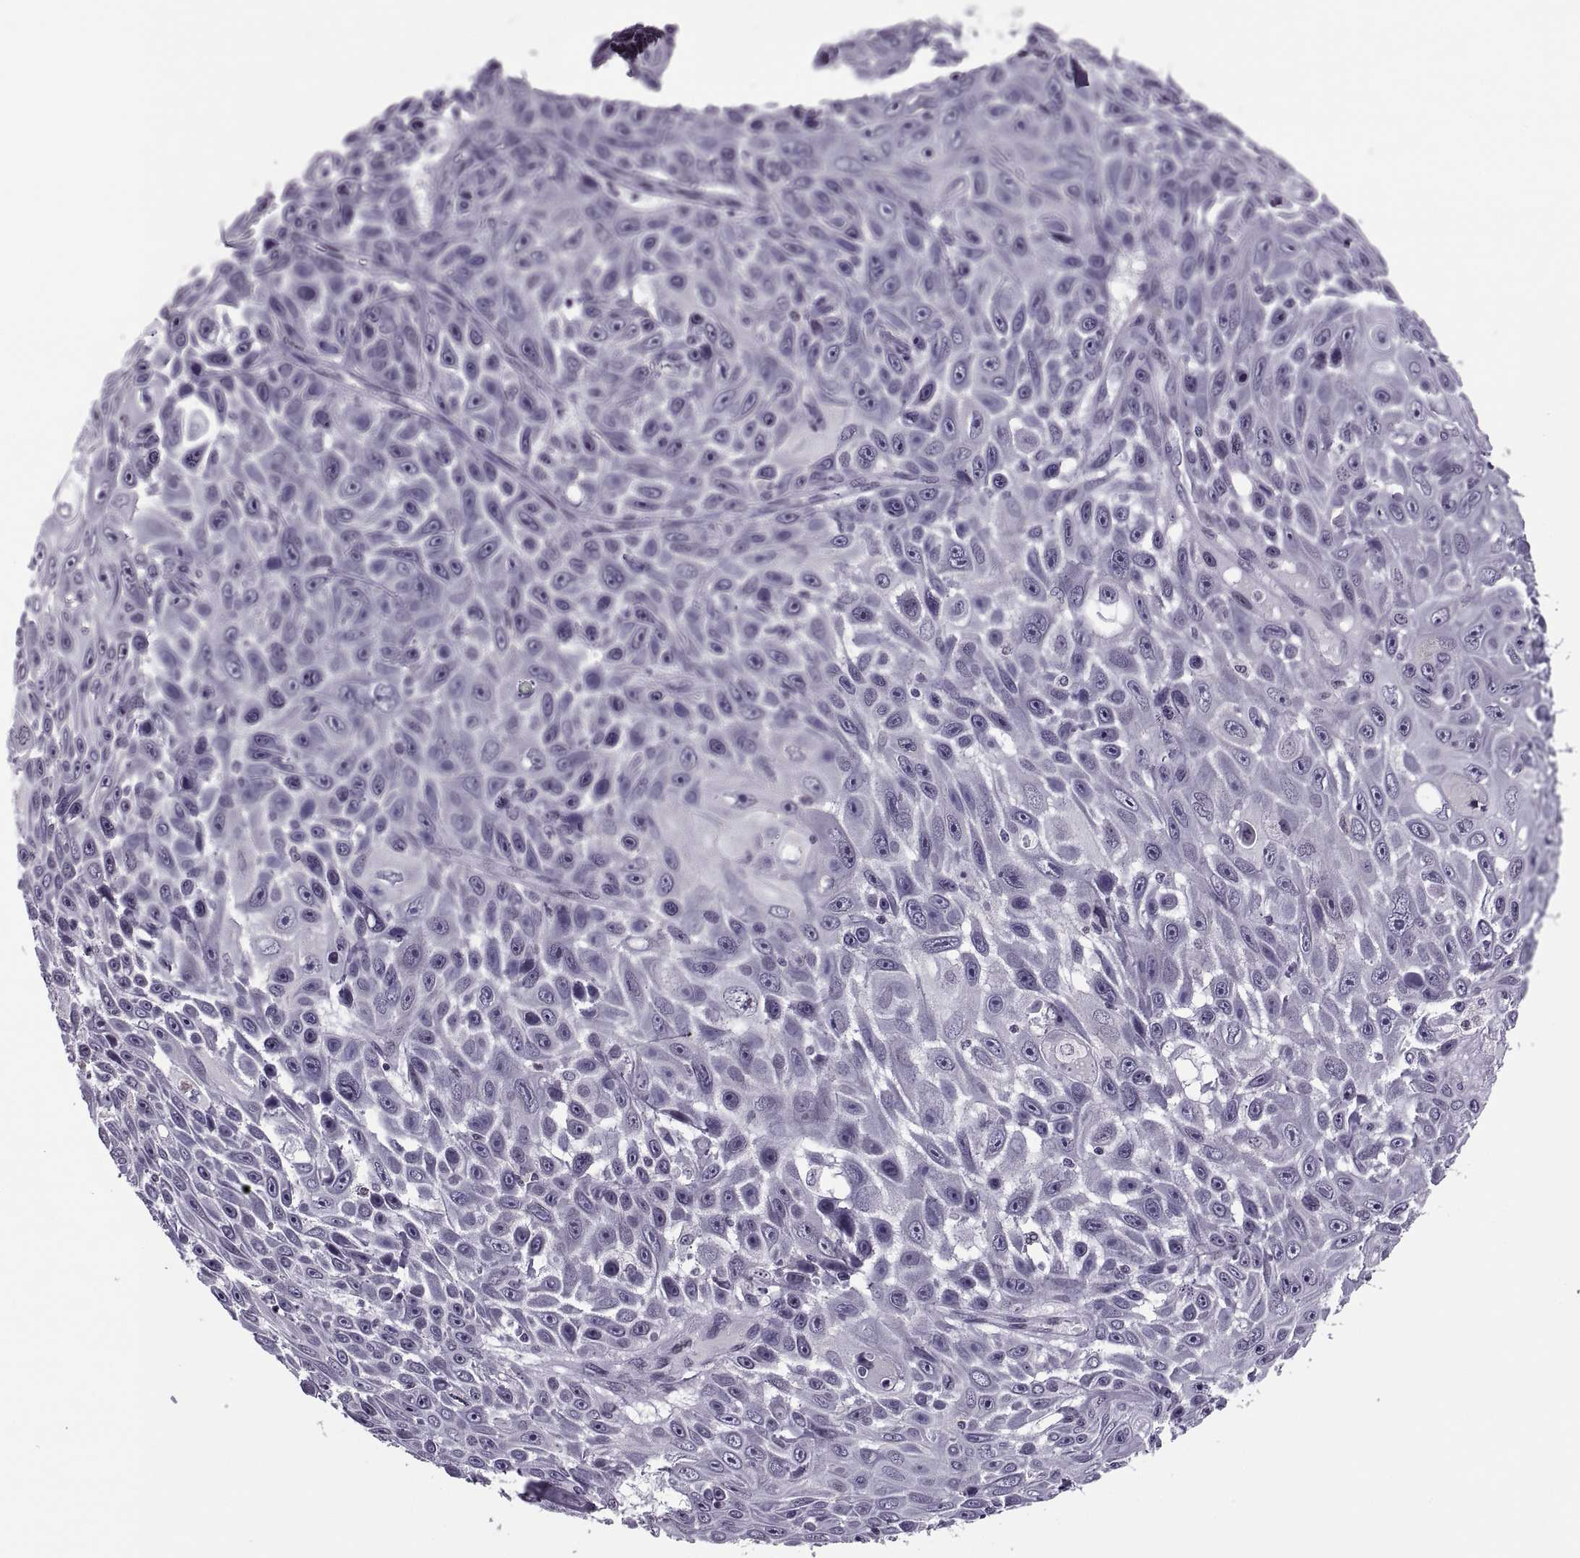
{"staining": {"intensity": "negative", "quantity": "none", "location": "none"}, "tissue": "skin cancer", "cell_type": "Tumor cells", "image_type": "cancer", "snomed": [{"axis": "morphology", "description": "Squamous cell carcinoma, NOS"}, {"axis": "topography", "description": "Skin"}], "caption": "An image of skin squamous cell carcinoma stained for a protein displays no brown staining in tumor cells. The staining is performed using DAB brown chromogen with nuclei counter-stained in using hematoxylin.", "gene": "H1-8", "patient": {"sex": "male", "age": 82}}